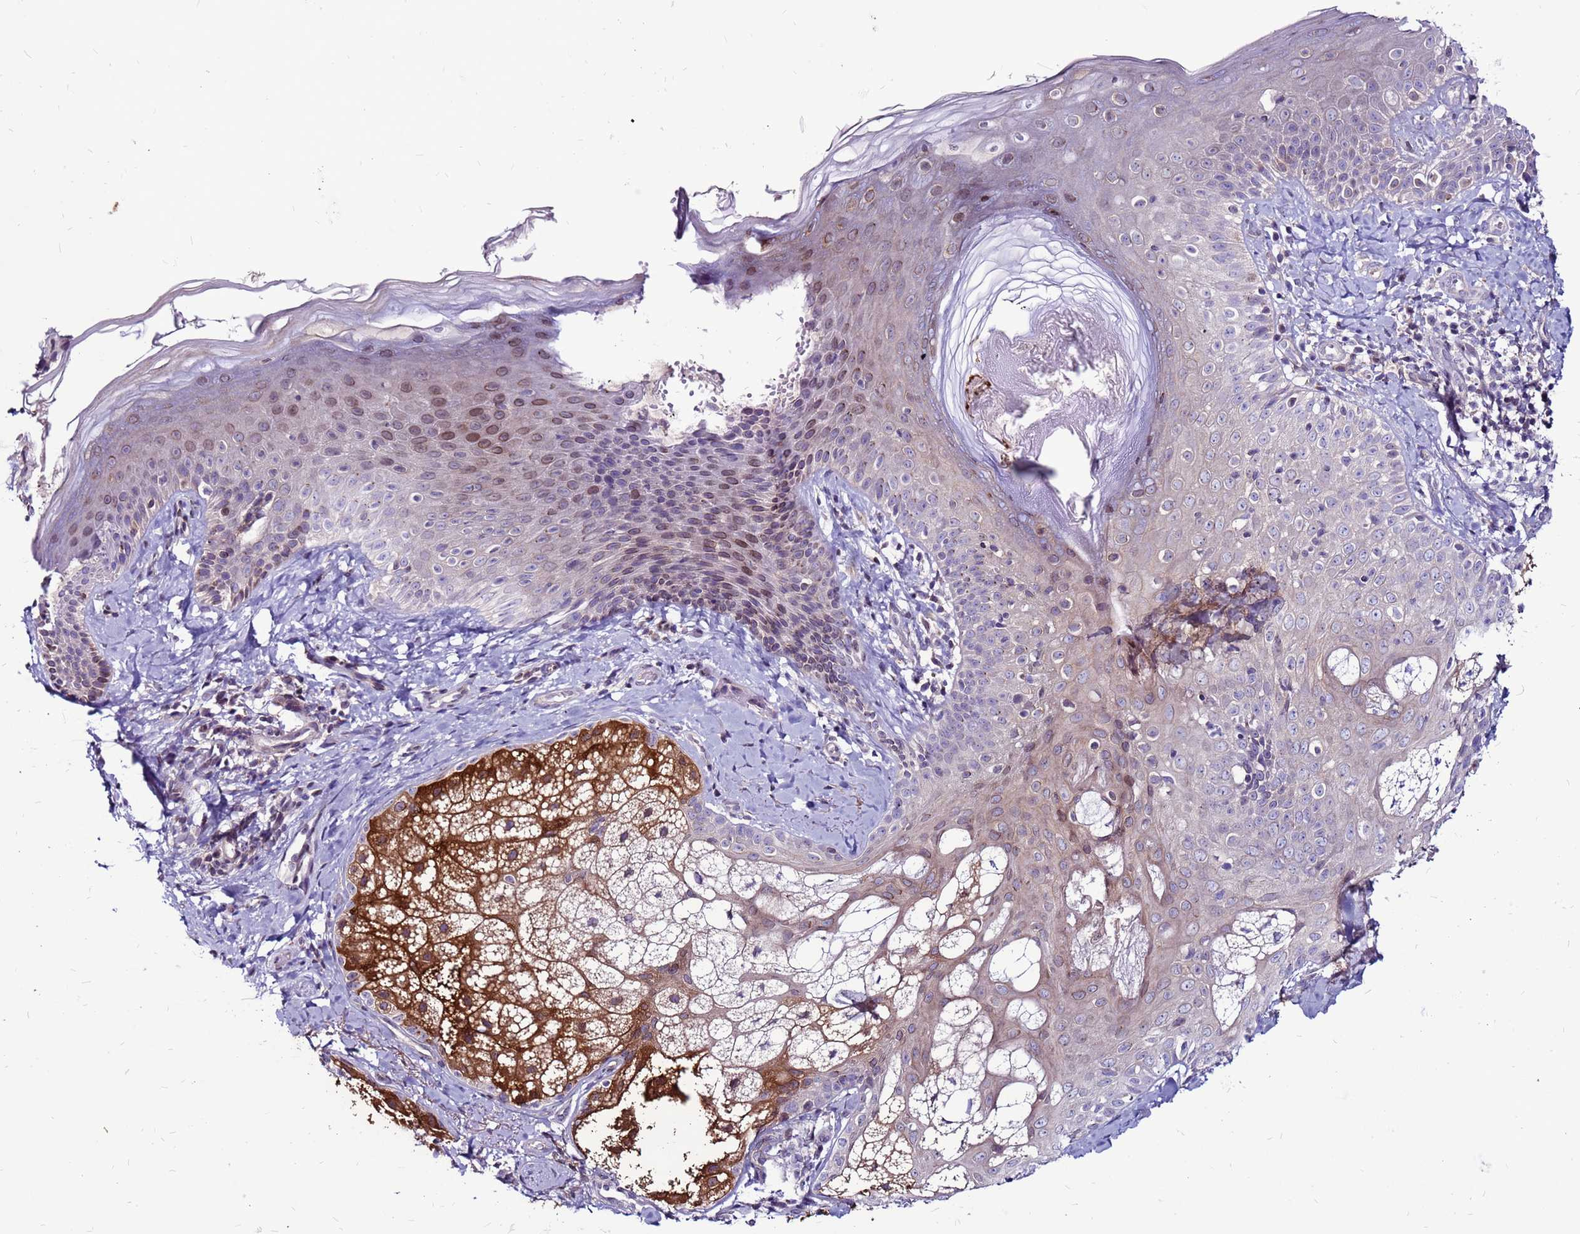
{"staining": {"intensity": "weak", "quantity": ">75%", "location": "cytoplasmic/membranous"}, "tissue": "skin", "cell_type": "Fibroblasts", "image_type": "normal", "snomed": [{"axis": "morphology", "description": "Normal tissue, NOS"}, {"axis": "topography", "description": "Skin"}], "caption": "Normal skin was stained to show a protein in brown. There is low levels of weak cytoplasmic/membranous positivity in approximately >75% of fibroblasts.", "gene": "CCDC71", "patient": {"sex": "male", "age": 57}}